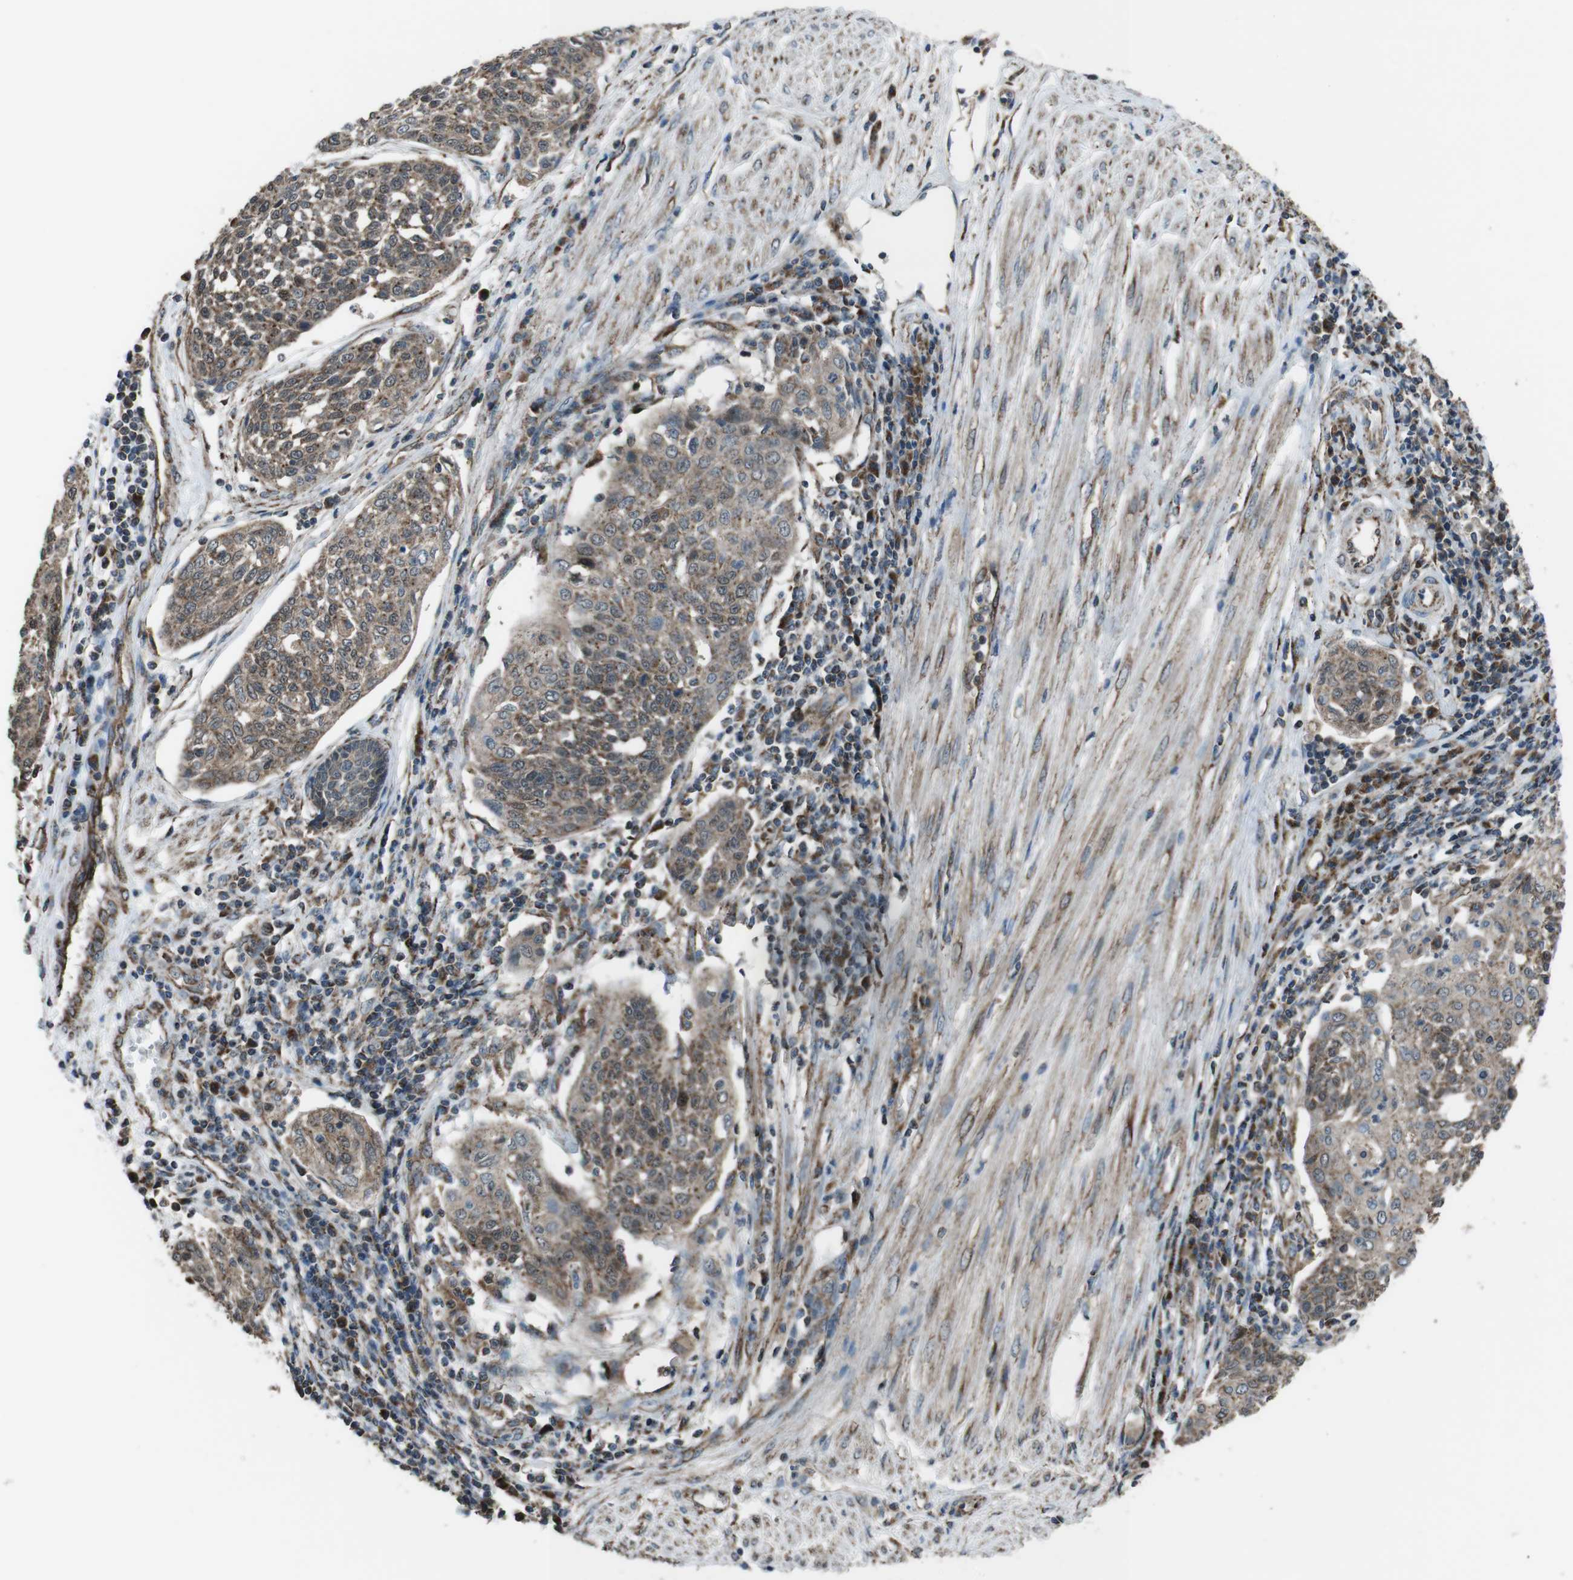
{"staining": {"intensity": "weak", "quantity": ">75%", "location": "cytoplasmic/membranous"}, "tissue": "cervical cancer", "cell_type": "Tumor cells", "image_type": "cancer", "snomed": [{"axis": "morphology", "description": "Squamous cell carcinoma, NOS"}, {"axis": "topography", "description": "Cervix"}], "caption": "This is a histology image of immunohistochemistry staining of cervical cancer, which shows weak expression in the cytoplasmic/membranous of tumor cells.", "gene": "GIMAP8", "patient": {"sex": "female", "age": 34}}